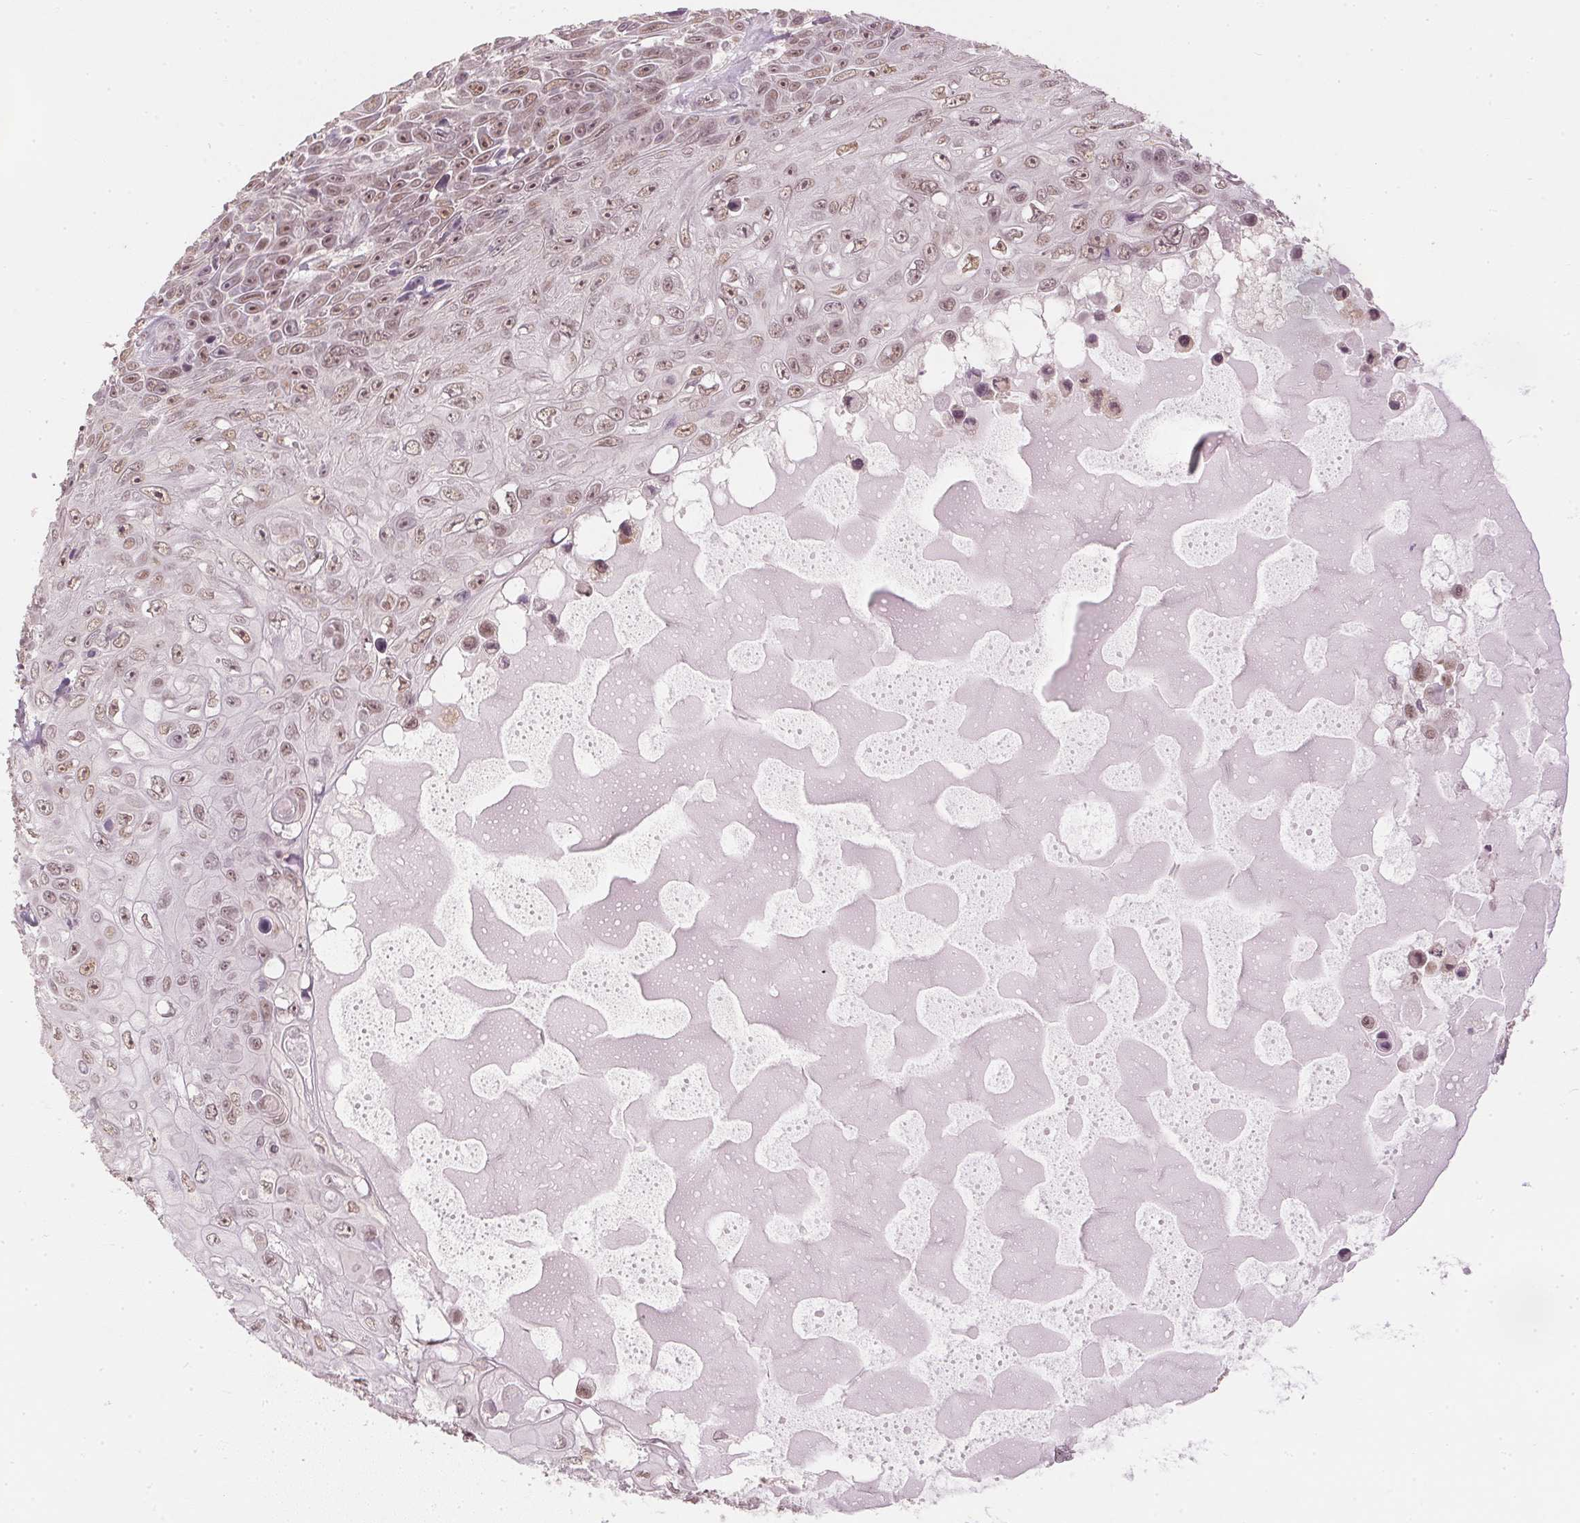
{"staining": {"intensity": "moderate", "quantity": "25%-75%", "location": "nuclear"}, "tissue": "skin cancer", "cell_type": "Tumor cells", "image_type": "cancer", "snomed": [{"axis": "morphology", "description": "Squamous cell carcinoma, NOS"}, {"axis": "topography", "description": "Skin"}], "caption": "Squamous cell carcinoma (skin) was stained to show a protein in brown. There is medium levels of moderate nuclear expression in approximately 25%-75% of tumor cells.", "gene": "SLC39A3", "patient": {"sex": "male", "age": 82}}